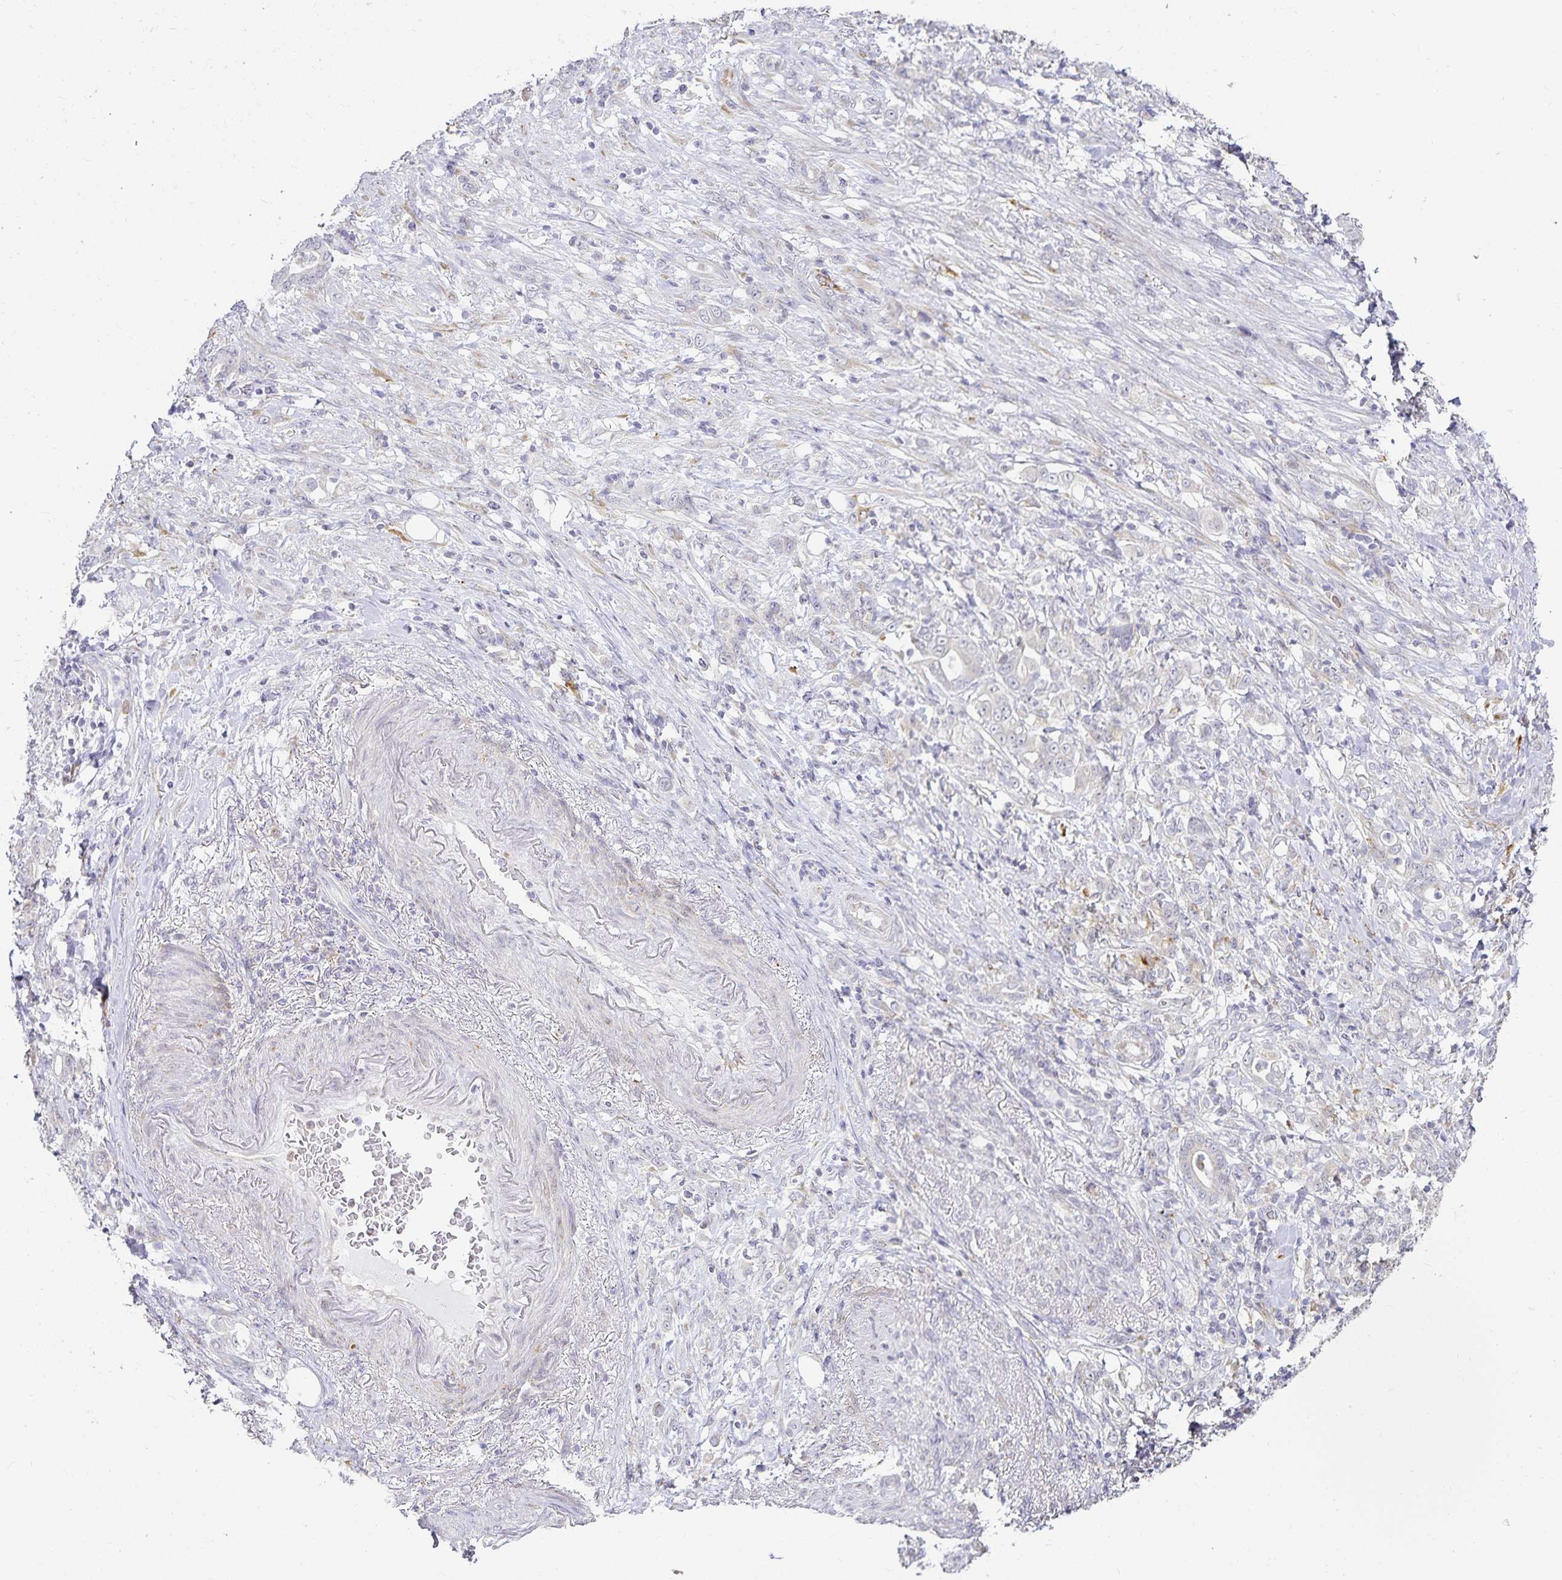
{"staining": {"intensity": "moderate", "quantity": "<25%", "location": "cytoplasmic/membranous"}, "tissue": "stomach cancer", "cell_type": "Tumor cells", "image_type": "cancer", "snomed": [{"axis": "morphology", "description": "Adenocarcinoma, NOS"}, {"axis": "topography", "description": "Stomach"}], "caption": "The immunohistochemical stain highlights moderate cytoplasmic/membranous expression in tumor cells of stomach adenocarcinoma tissue. The protein is stained brown, and the nuclei are stained in blue (DAB IHC with brightfield microscopy, high magnification).", "gene": "GP2", "patient": {"sex": "female", "age": 79}}